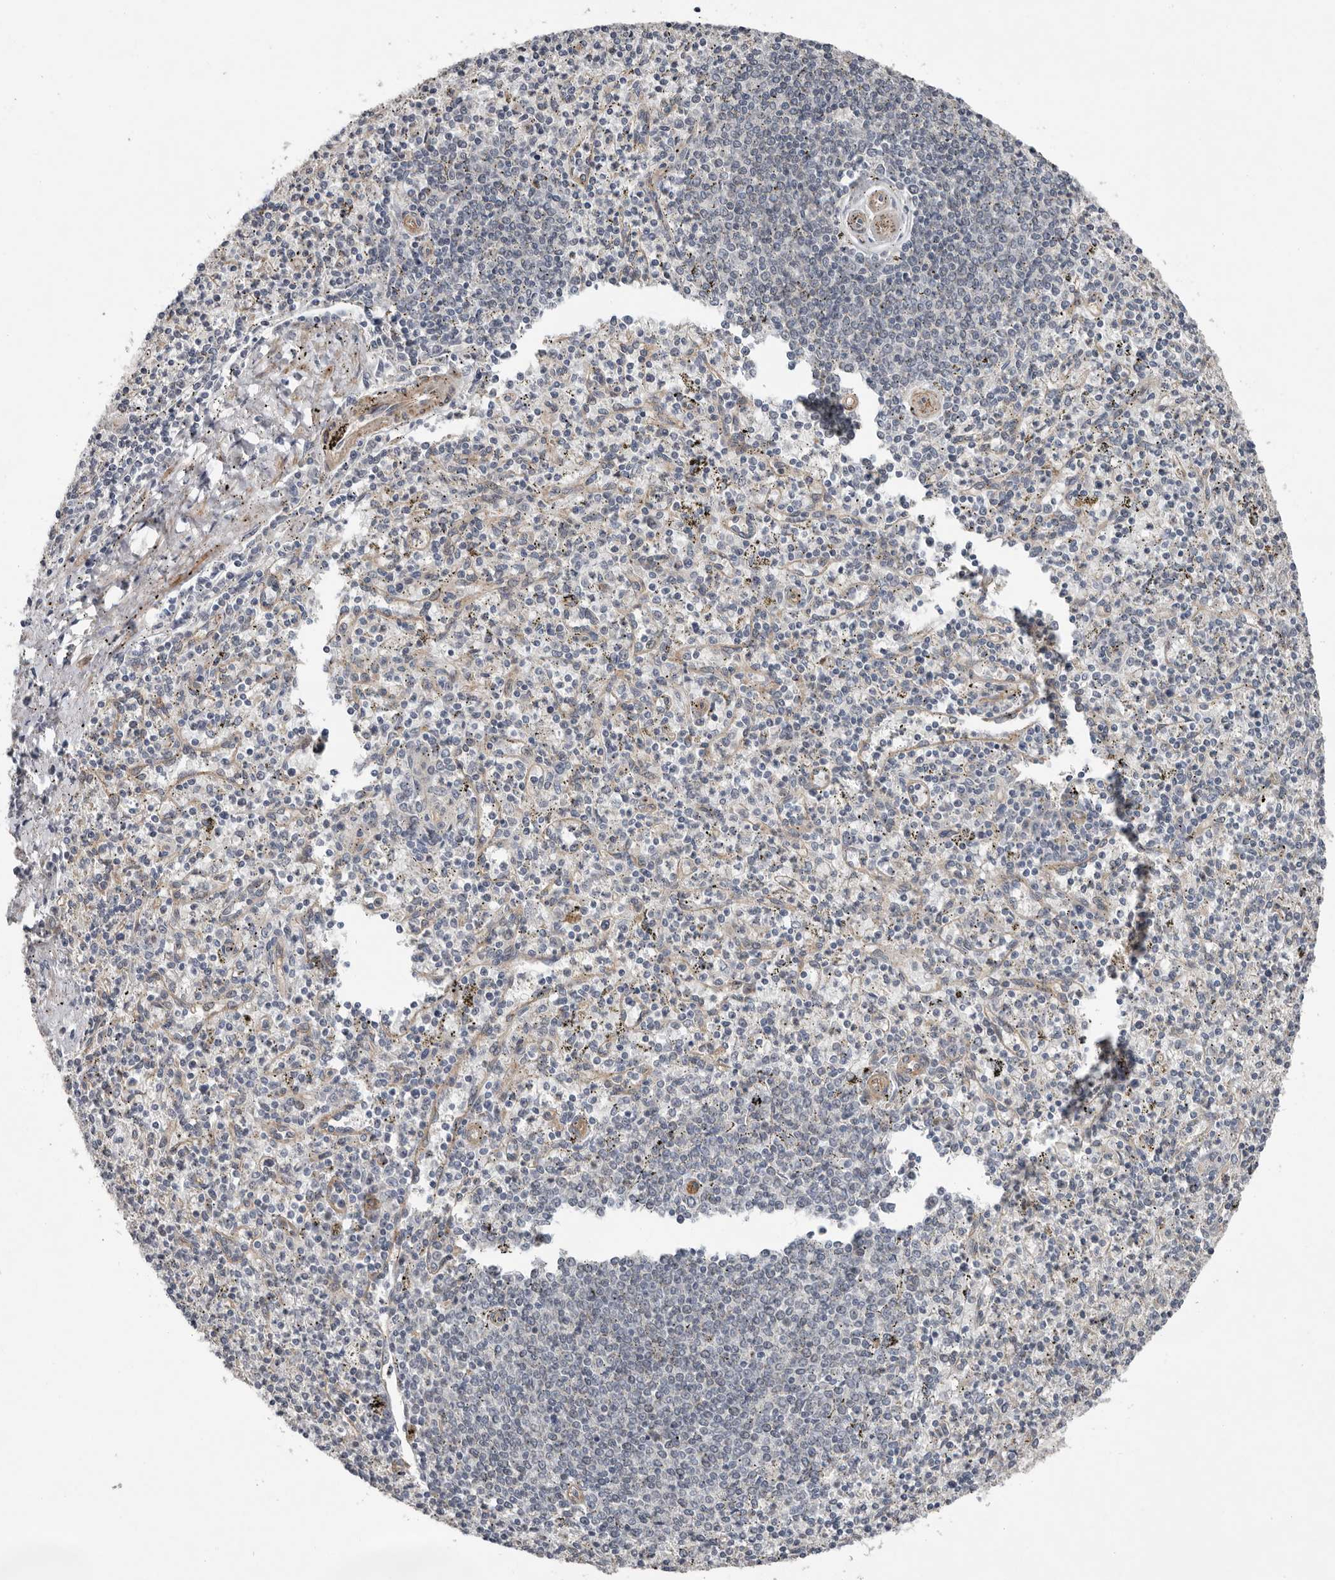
{"staining": {"intensity": "negative", "quantity": "none", "location": "none"}, "tissue": "spleen", "cell_type": "Cells in red pulp", "image_type": "normal", "snomed": [{"axis": "morphology", "description": "Normal tissue, NOS"}, {"axis": "topography", "description": "Spleen"}], "caption": "High magnification brightfield microscopy of benign spleen stained with DAB (brown) and counterstained with hematoxylin (blue): cells in red pulp show no significant staining.", "gene": "RANBP17", "patient": {"sex": "male", "age": 72}}